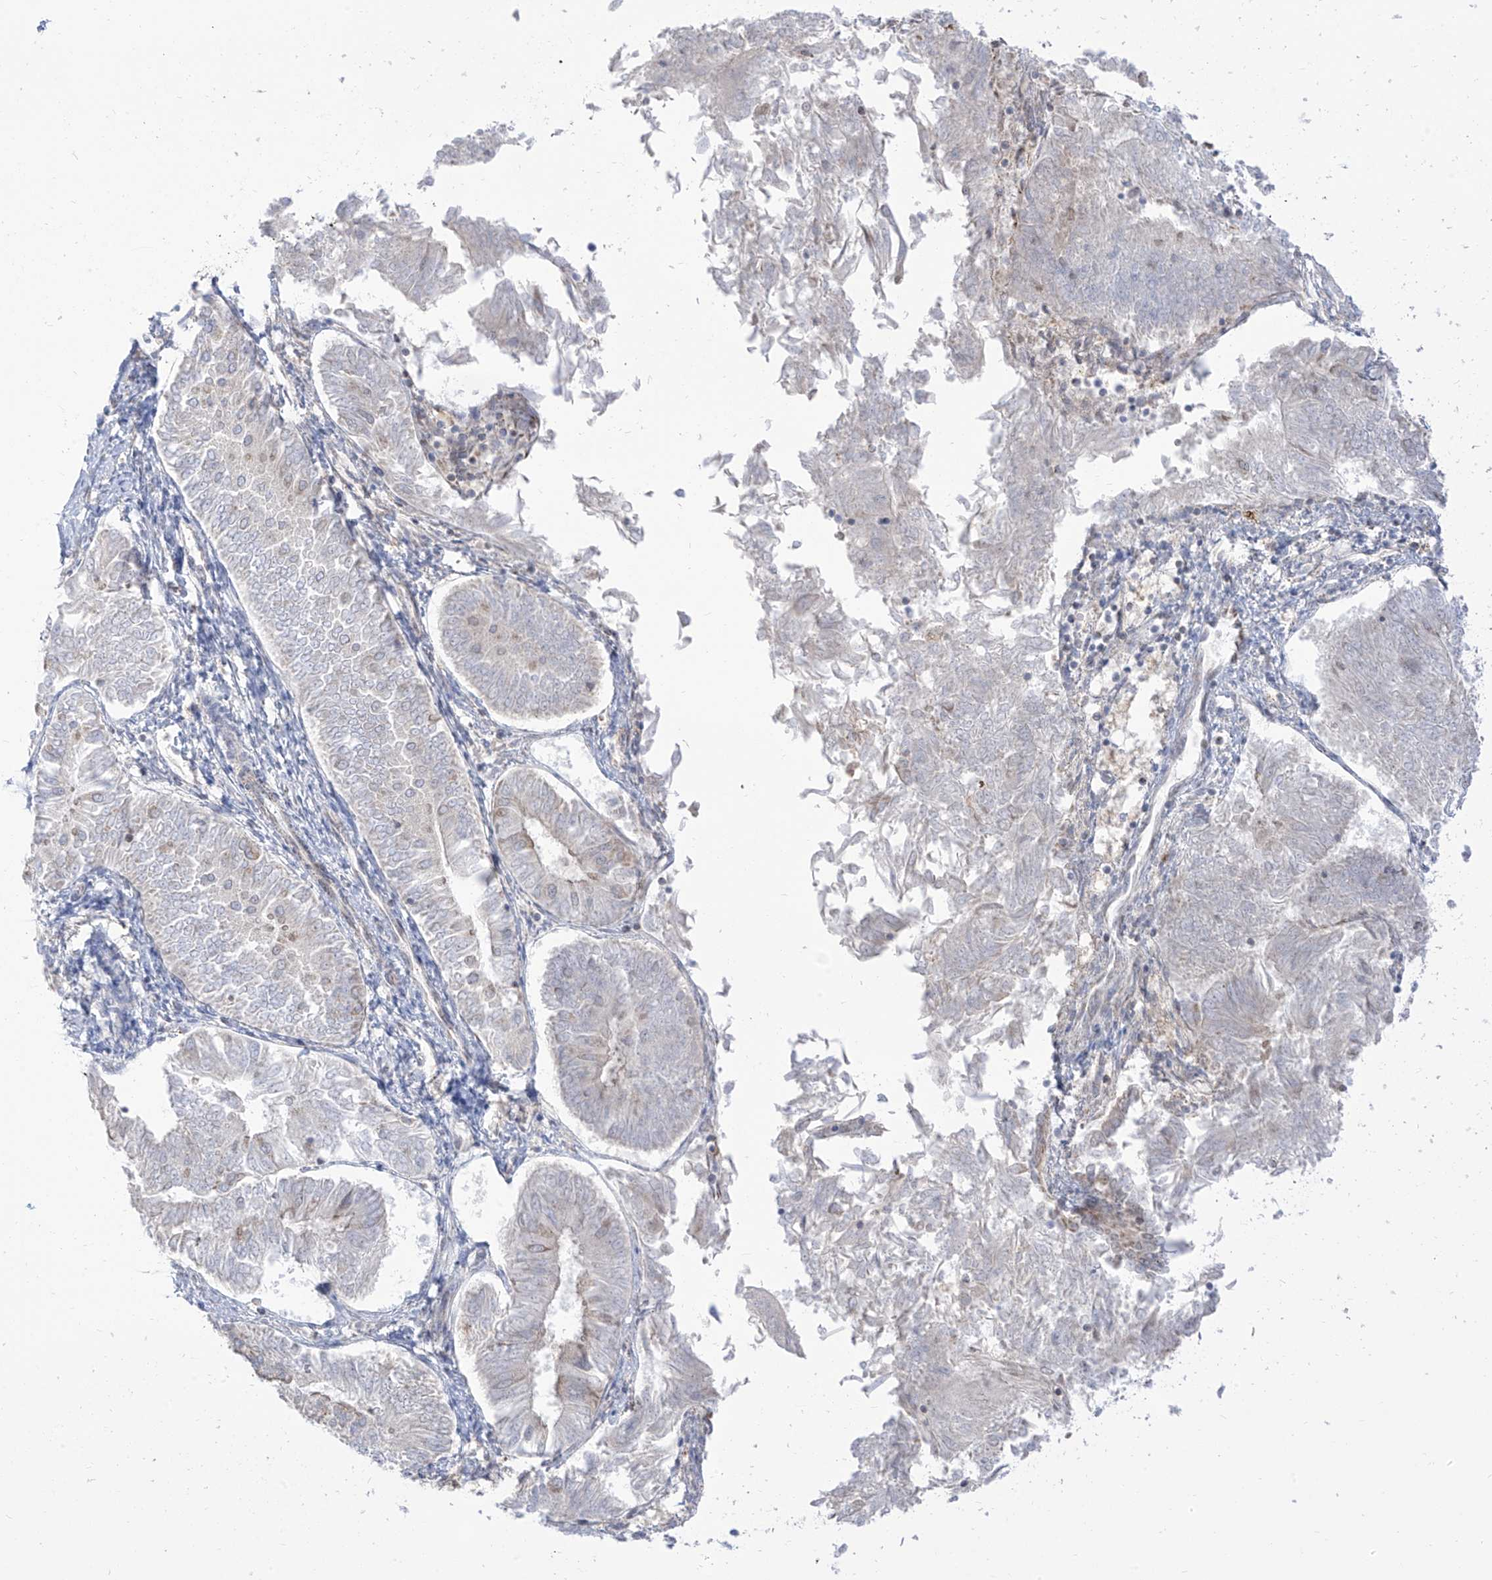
{"staining": {"intensity": "negative", "quantity": "none", "location": "none"}, "tissue": "endometrial cancer", "cell_type": "Tumor cells", "image_type": "cancer", "snomed": [{"axis": "morphology", "description": "Adenocarcinoma, NOS"}, {"axis": "topography", "description": "Endometrium"}], "caption": "Adenocarcinoma (endometrial) was stained to show a protein in brown. There is no significant expression in tumor cells.", "gene": "ARHGEF40", "patient": {"sex": "female", "age": 58}}